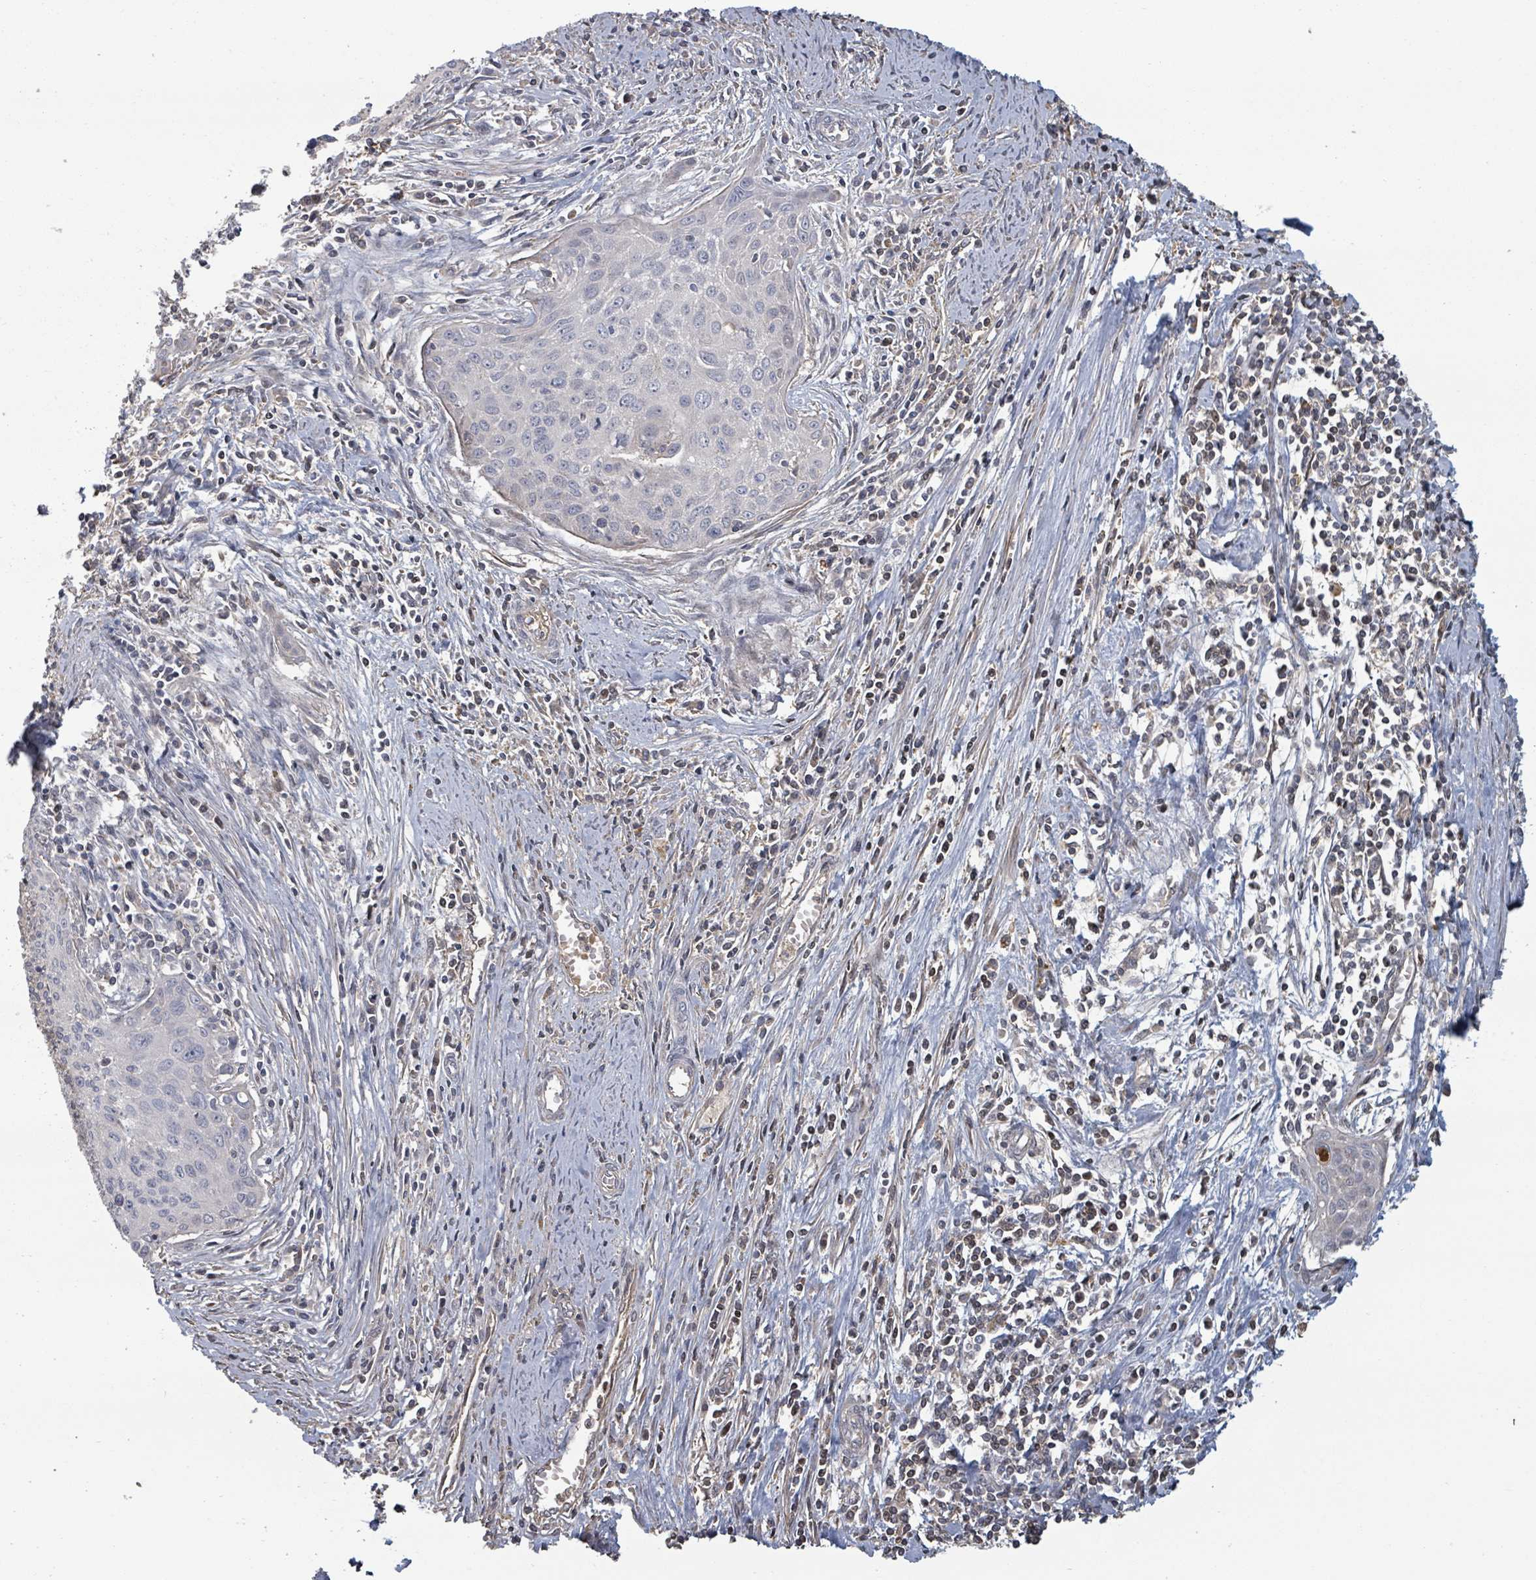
{"staining": {"intensity": "negative", "quantity": "none", "location": "none"}, "tissue": "cervical cancer", "cell_type": "Tumor cells", "image_type": "cancer", "snomed": [{"axis": "morphology", "description": "Squamous cell carcinoma, NOS"}, {"axis": "topography", "description": "Cervix"}], "caption": "High power microscopy image of an immunohistochemistry (IHC) photomicrograph of squamous cell carcinoma (cervical), revealing no significant expression in tumor cells.", "gene": "GABBR1", "patient": {"sex": "female", "age": 55}}